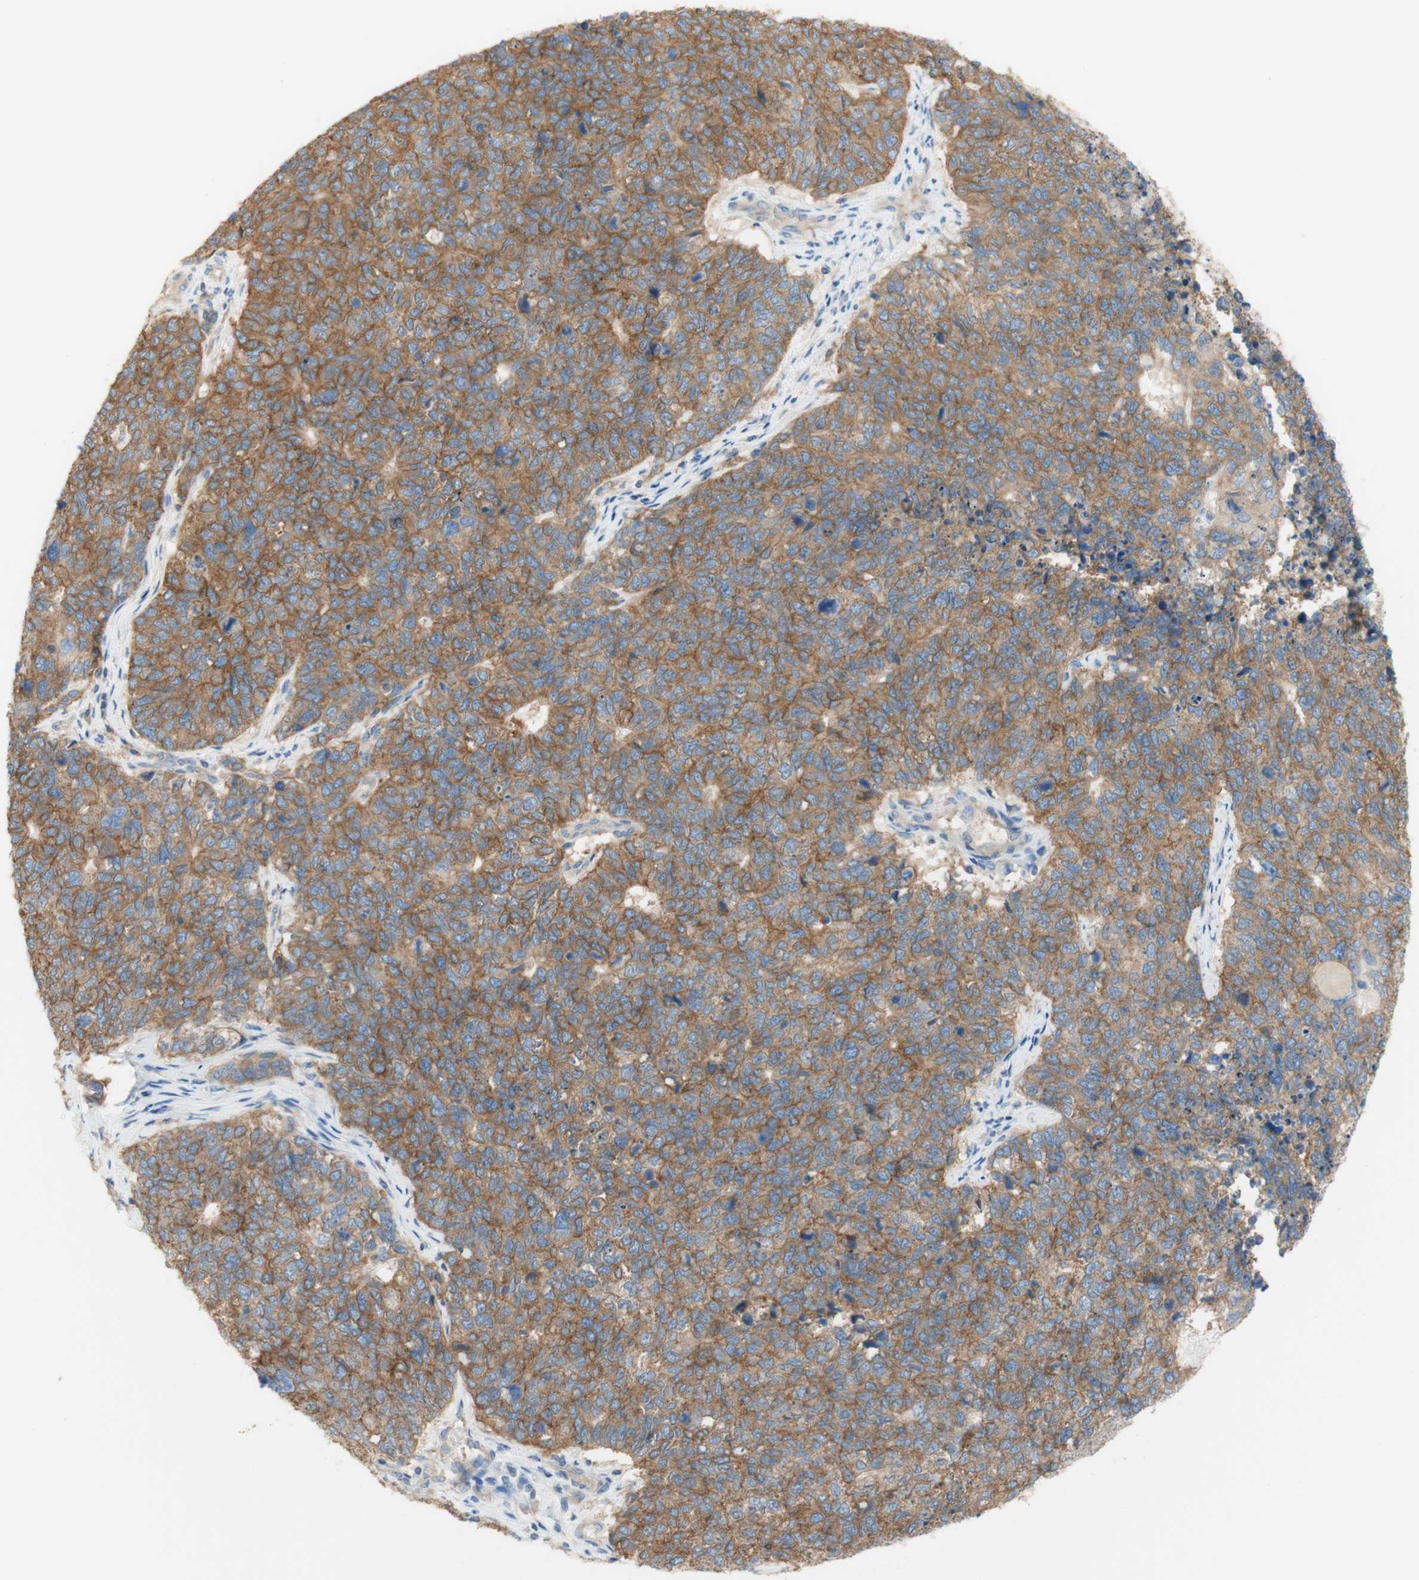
{"staining": {"intensity": "moderate", "quantity": ">75%", "location": "cytoplasmic/membranous"}, "tissue": "cervical cancer", "cell_type": "Tumor cells", "image_type": "cancer", "snomed": [{"axis": "morphology", "description": "Squamous cell carcinoma, NOS"}, {"axis": "topography", "description": "Cervix"}], "caption": "Brown immunohistochemical staining in squamous cell carcinoma (cervical) displays moderate cytoplasmic/membranous staining in about >75% of tumor cells.", "gene": "ATP2B1", "patient": {"sex": "female", "age": 63}}